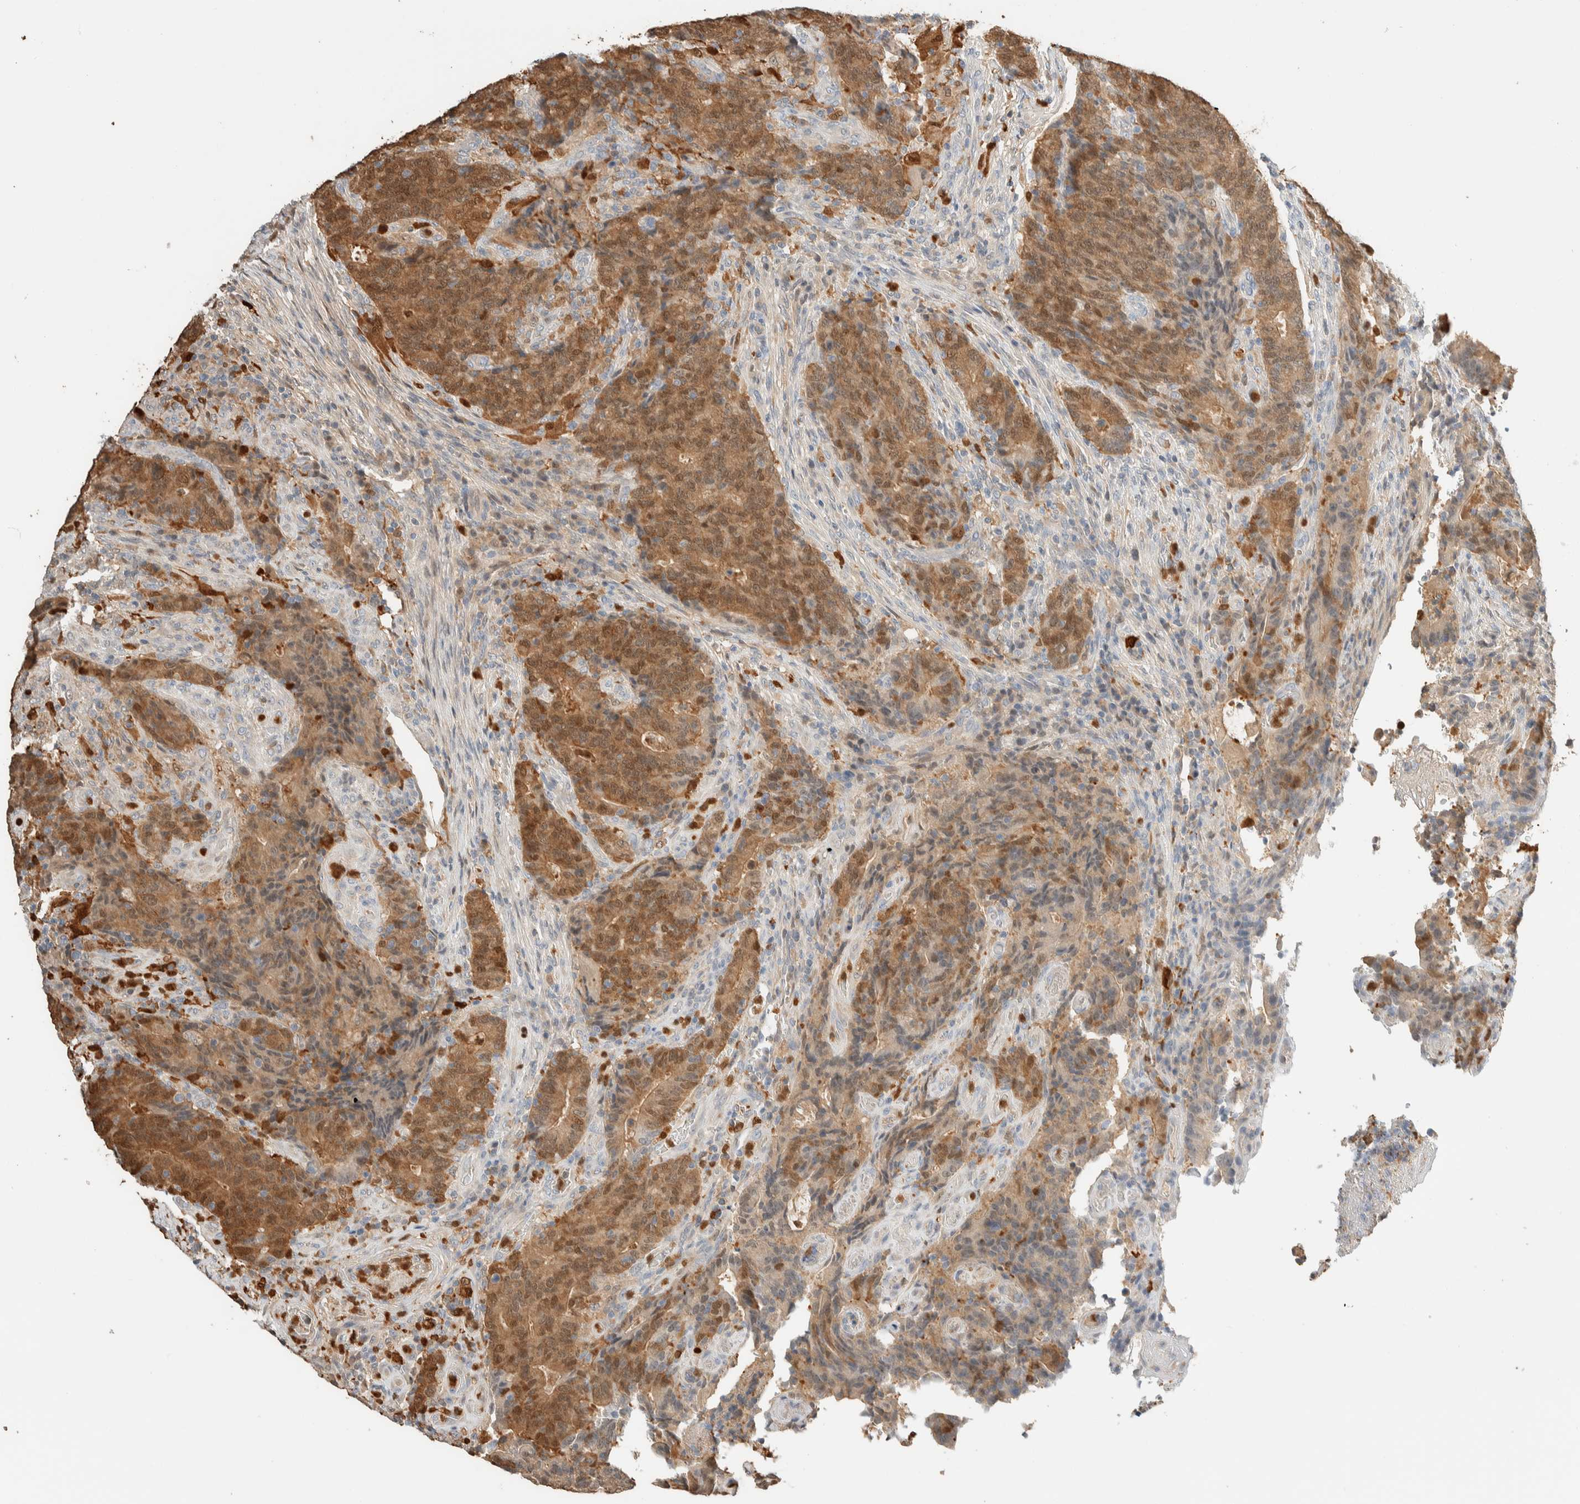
{"staining": {"intensity": "moderate", "quantity": "25%-75%", "location": "cytoplasmic/membranous,nuclear"}, "tissue": "colorectal cancer", "cell_type": "Tumor cells", "image_type": "cancer", "snomed": [{"axis": "morphology", "description": "Normal tissue, NOS"}, {"axis": "morphology", "description": "Adenocarcinoma, NOS"}, {"axis": "topography", "description": "Colon"}], "caption": "This is a histology image of IHC staining of colorectal adenocarcinoma, which shows moderate expression in the cytoplasmic/membranous and nuclear of tumor cells.", "gene": "SETD4", "patient": {"sex": "female", "age": 75}}